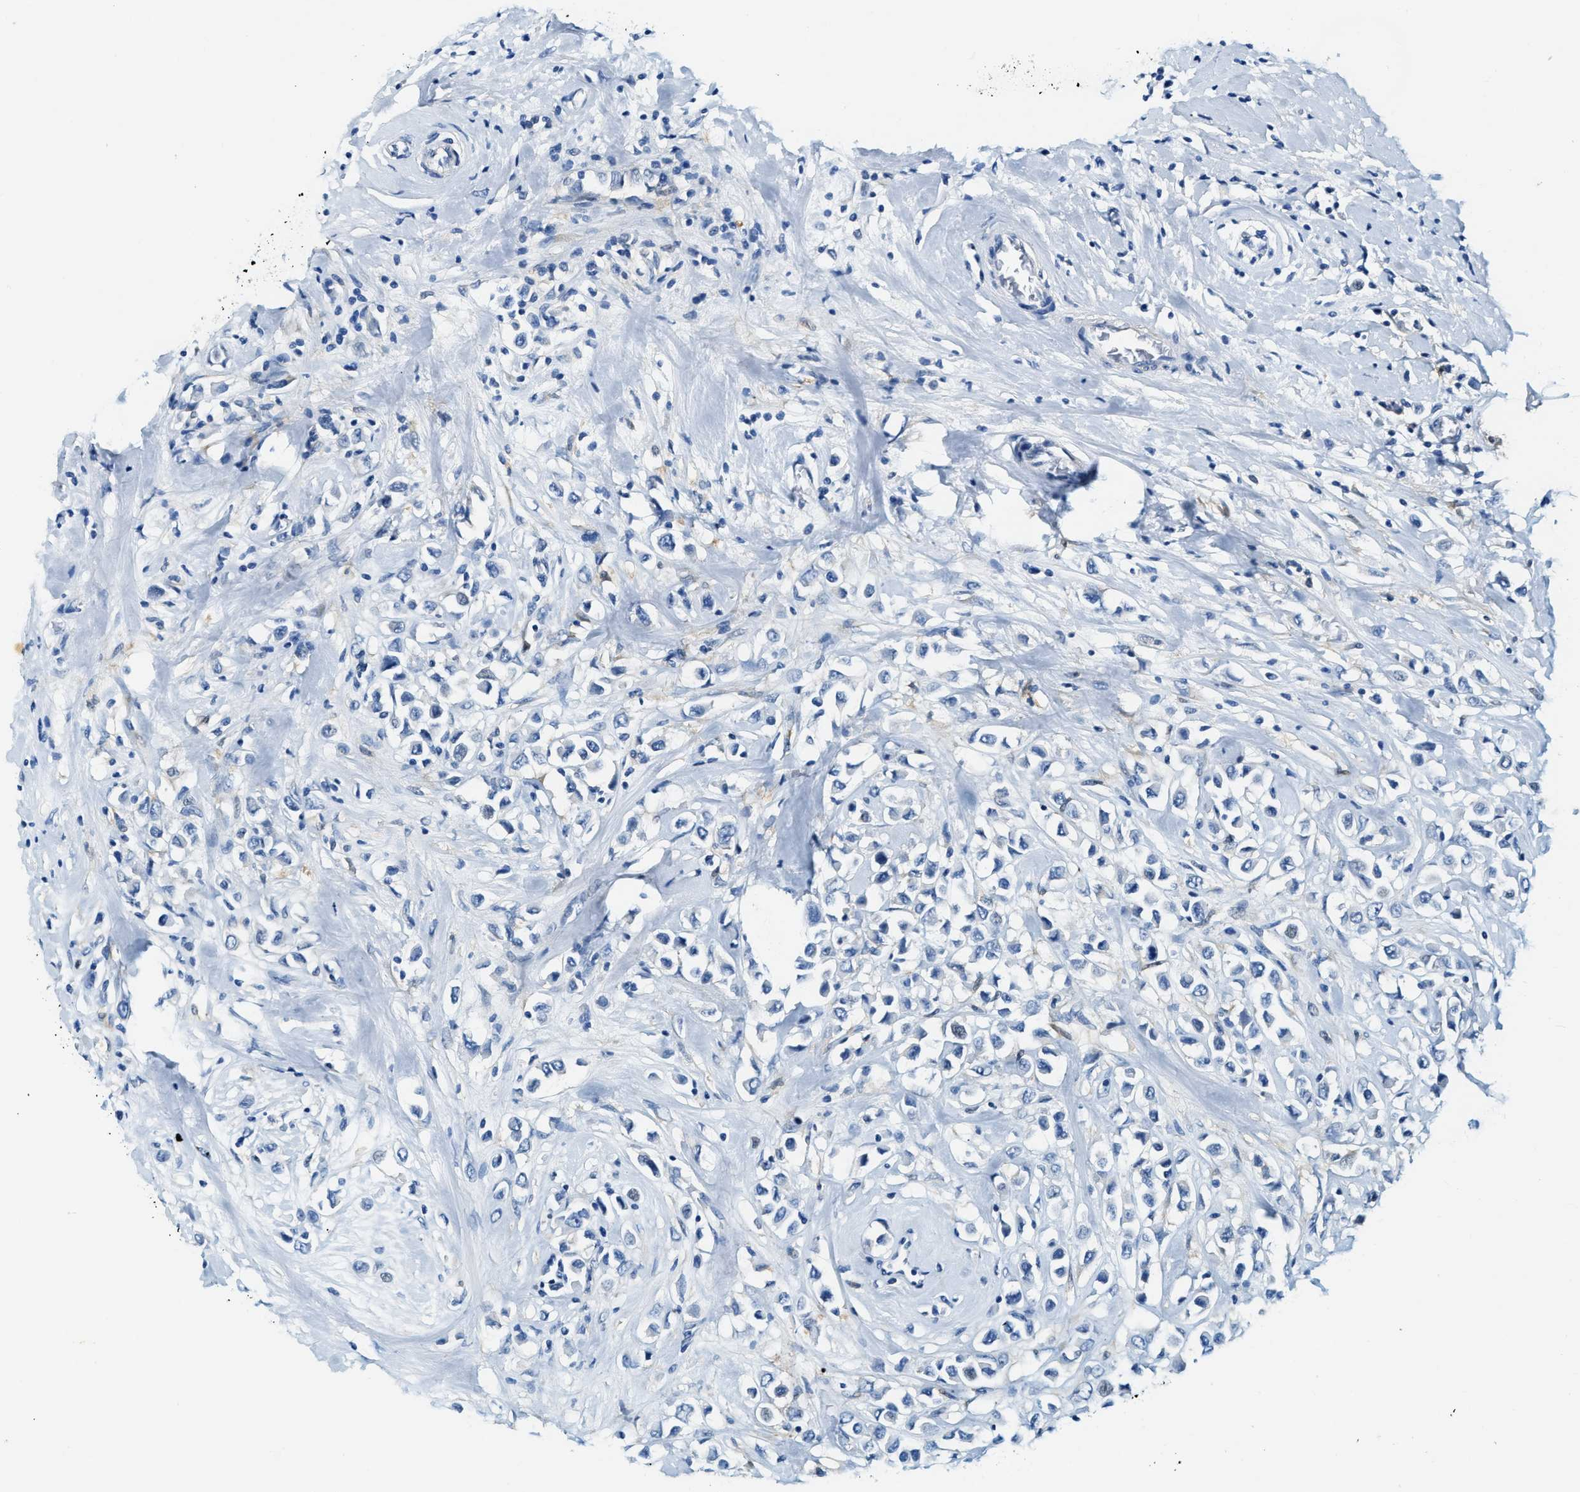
{"staining": {"intensity": "negative", "quantity": "none", "location": "none"}, "tissue": "breast cancer", "cell_type": "Tumor cells", "image_type": "cancer", "snomed": [{"axis": "morphology", "description": "Duct carcinoma"}, {"axis": "topography", "description": "Breast"}], "caption": "The photomicrograph demonstrates no significant staining in tumor cells of breast cancer (invasive ductal carcinoma).", "gene": "EIF2AK2", "patient": {"sex": "female", "age": 61}}